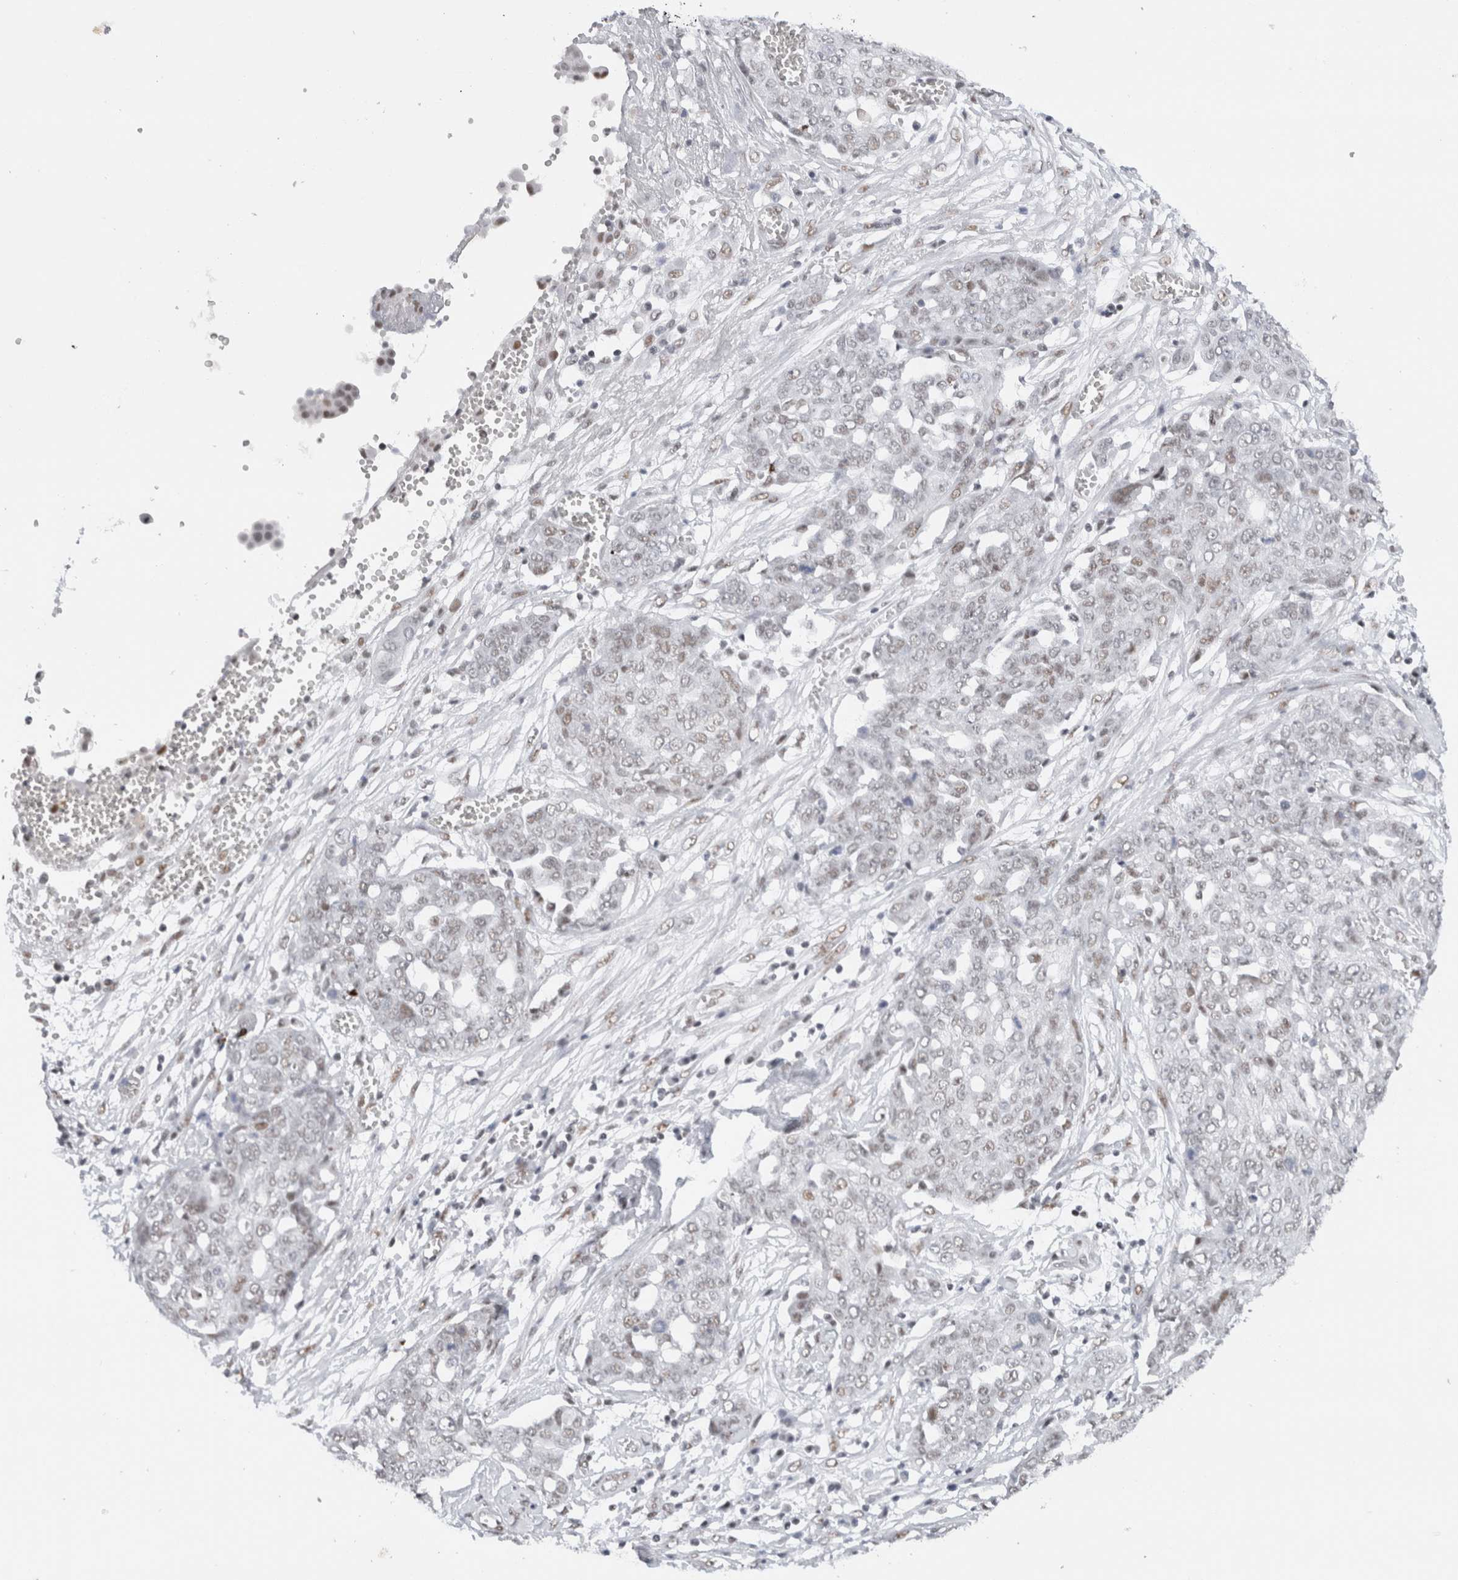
{"staining": {"intensity": "weak", "quantity": "<25%", "location": "nuclear"}, "tissue": "ovarian cancer", "cell_type": "Tumor cells", "image_type": "cancer", "snomed": [{"axis": "morphology", "description": "Cystadenocarcinoma, serous, NOS"}, {"axis": "topography", "description": "Soft tissue"}, {"axis": "topography", "description": "Ovary"}], "caption": "Ovarian cancer (serous cystadenocarcinoma) was stained to show a protein in brown. There is no significant expression in tumor cells. The staining was performed using DAB to visualize the protein expression in brown, while the nuclei were stained in blue with hematoxylin (Magnification: 20x).", "gene": "COPS7A", "patient": {"sex": "female", "age": 57}}